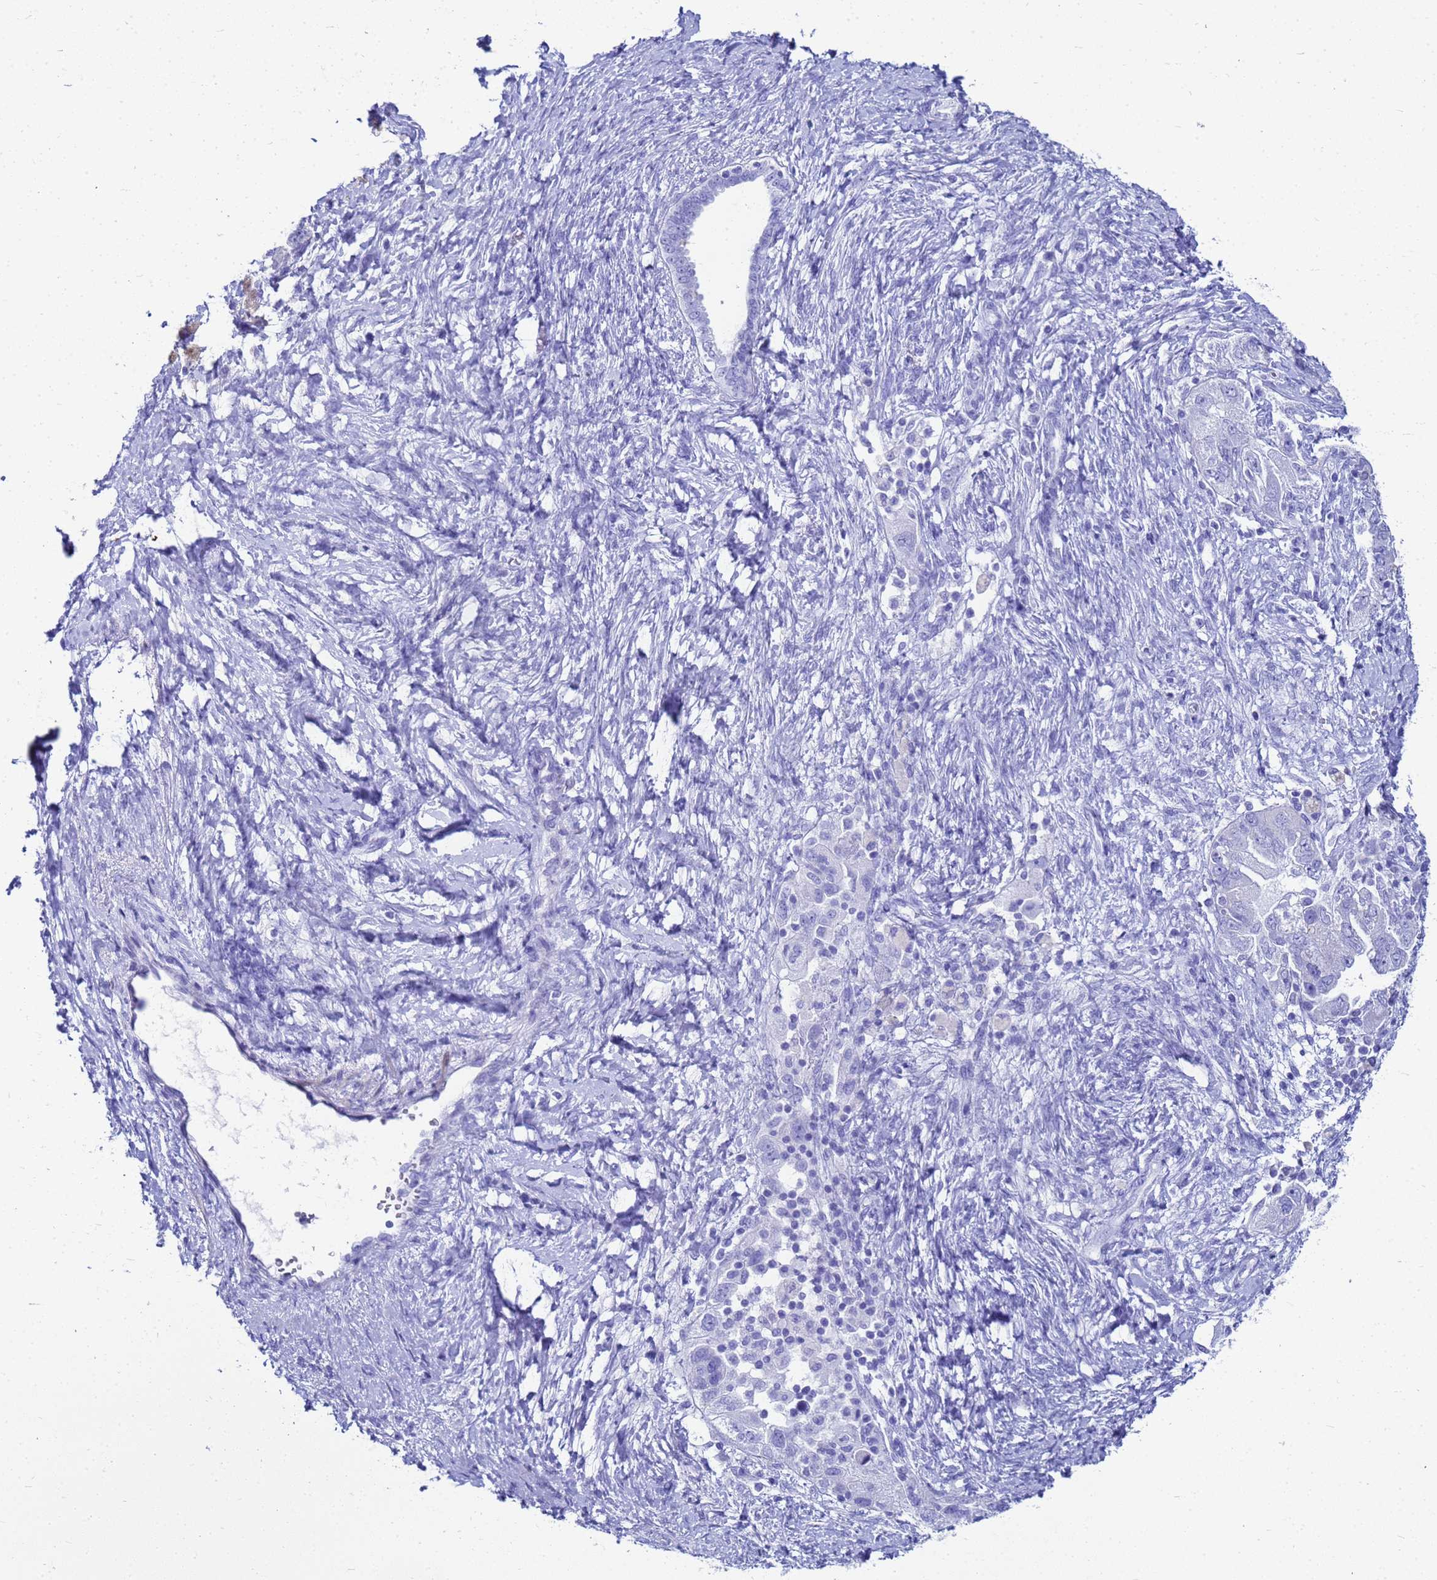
{"staining": {"intensity": "negative", "quantity": "none", "location": "none"}, "tissue": "ovarian cancer", "cell_type": "Tumor cells", "image_type": "cancer", "snomed": [{"axis": "morphology", "description": "Carcinoma, NOS"}, {"axis": "morphology", "description": "Cystadenocarcinoma, serous, NOS"}, {"axis": "topography", "description": "Ovary"}], "caption": "DAB (3,3'-diaminobenzidine) immunohistochemical staining of human ovarian cancer displays no significant staining in tumor cells. The staining is performed using DAB brown chromogen with nuclei counter-stained in using hematoxylin.", "gene": "CKB", "patient": {"sex": "female", "age": 69}}